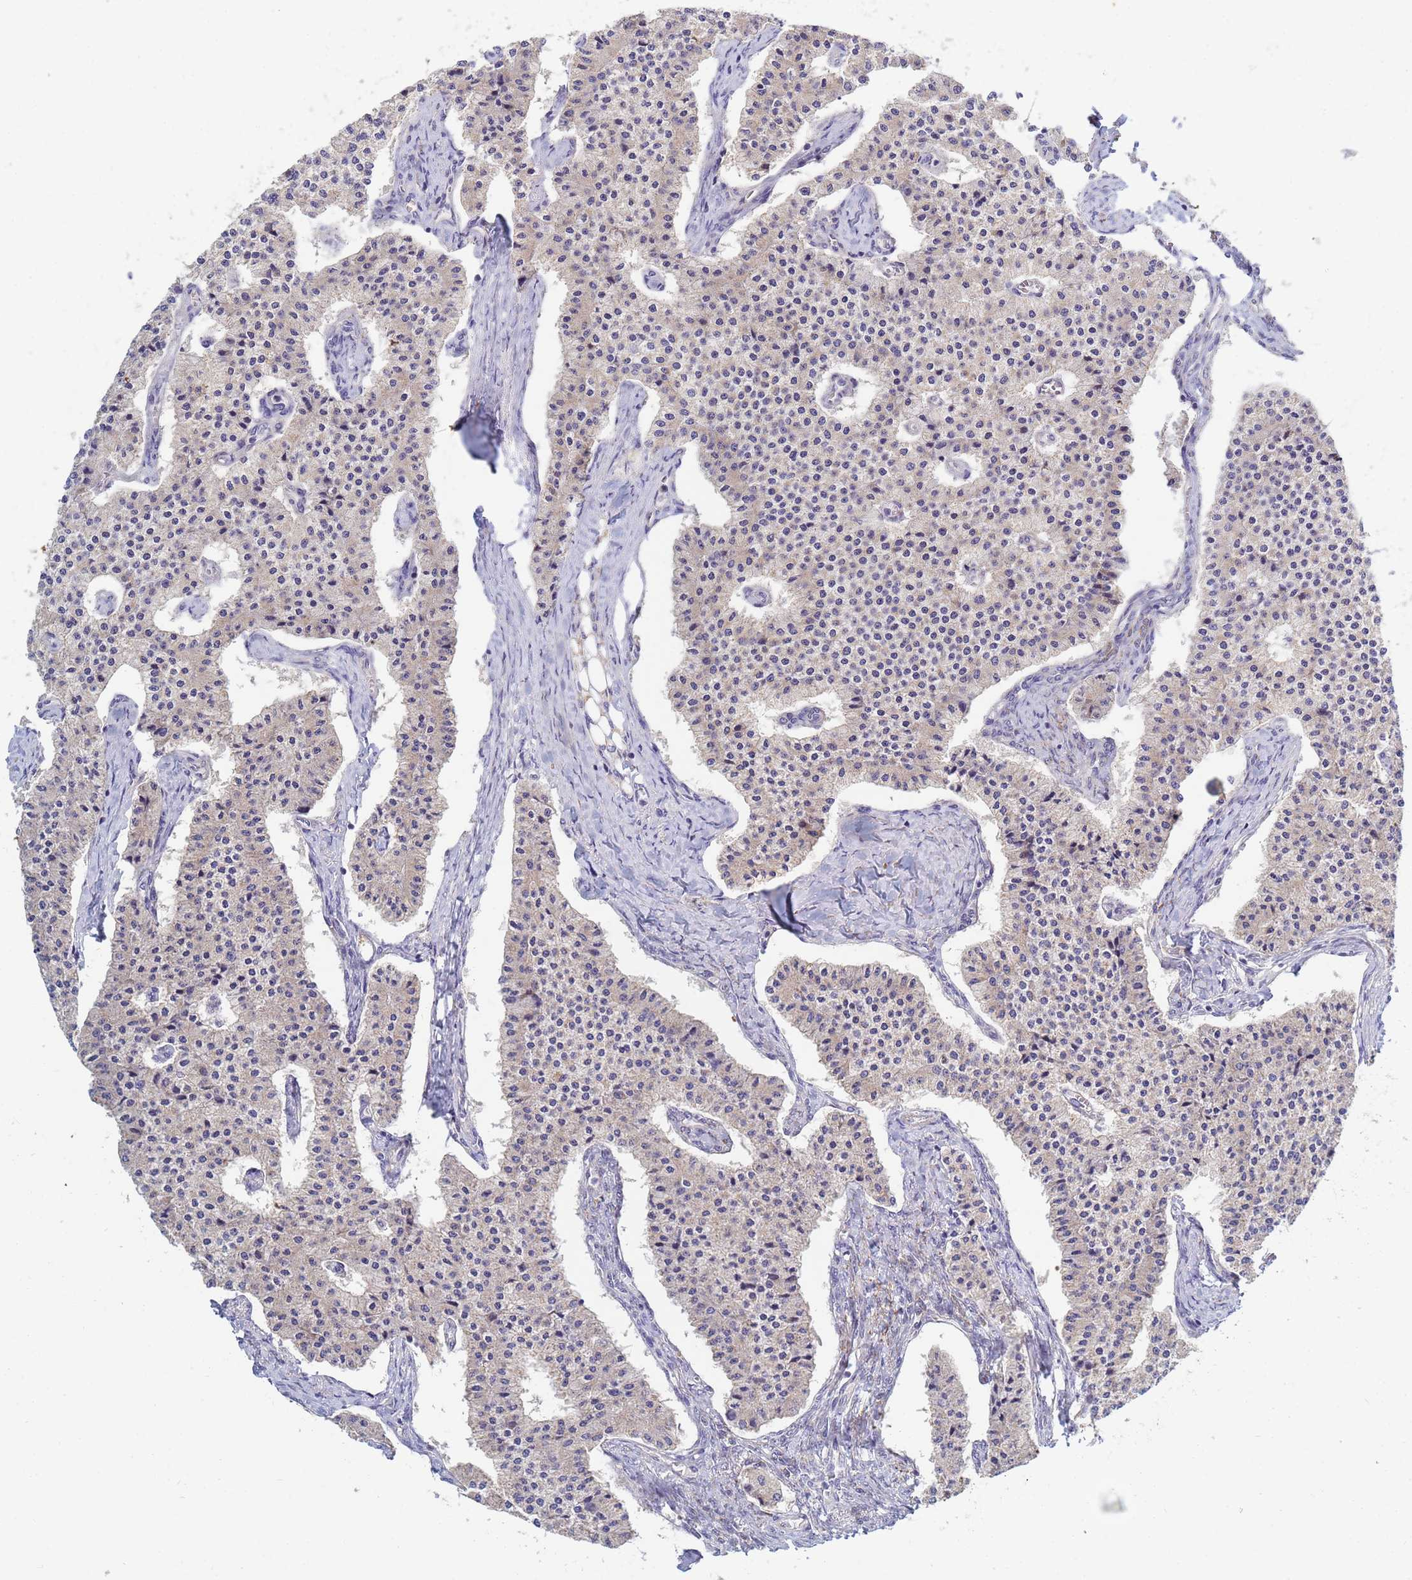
{"staining": {"intensity": "negative", "quantity": "none", "location": "none"}, "tissue": "carcinoid", "cell_type": "Tumor cells", "image_type": "cancer", "snomed": [{"axis": "morphology", "description": "Carcinoid, malignant, NOS"}, {"axis": "topography", "description": "Colon"}], "caption": "Immunohistochemistry of human carcinoid shows no positivity in tumor cells.", "gene": "SDR39U1", "patient": {"sex": "female", "age": 52}}